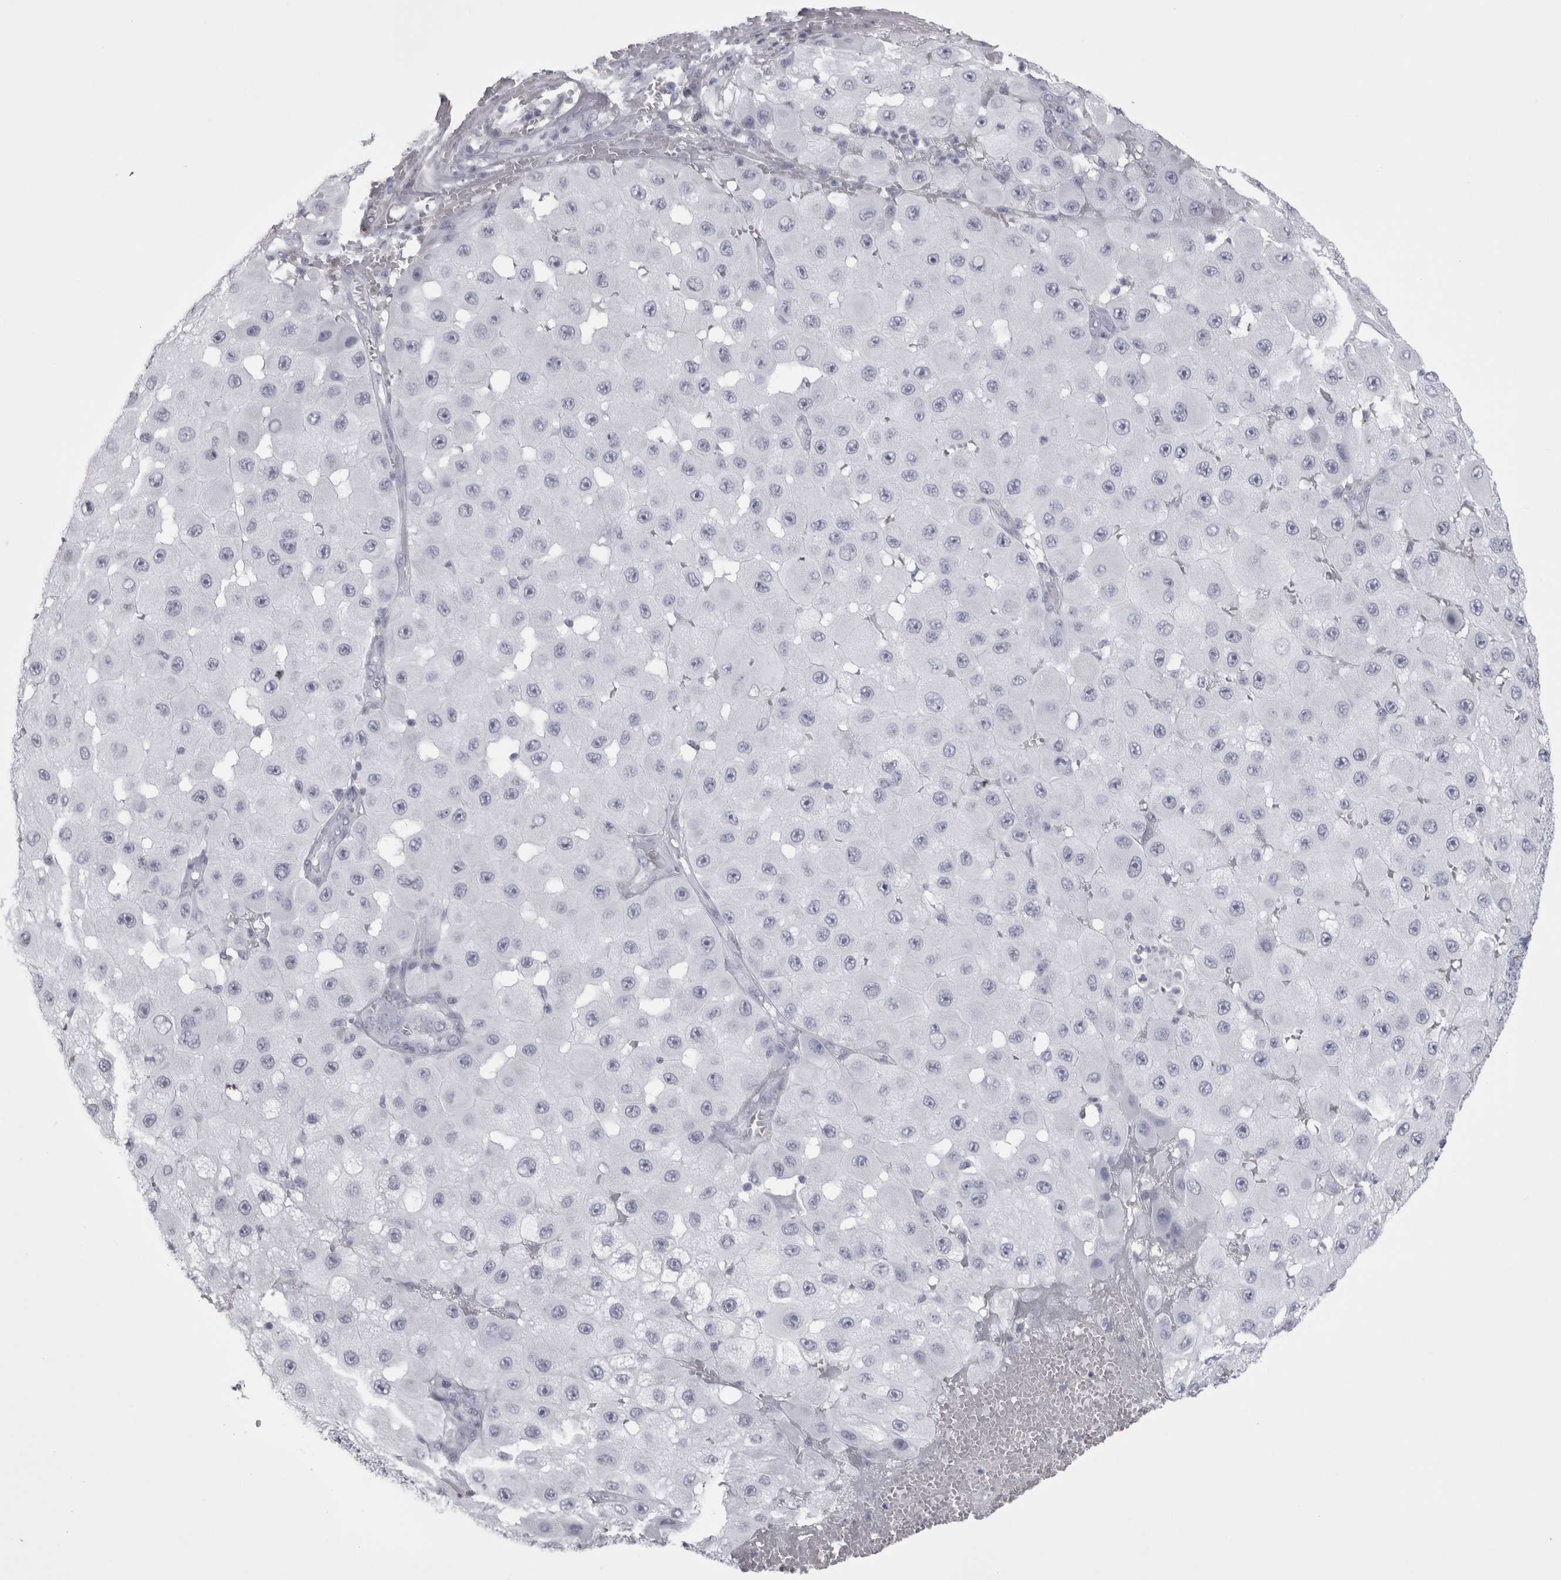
{"staining": {"intensity": "negative", "quantity": "none", "location": "none"}, "tissue": "melanoma", "cell_type": "Tumor cells", "image_type": "cancer", "snomed": [{"axis": "morphology", "description": "Malignant melanoma, NOS"}, {"axis": "topography", "description": "Skin"}], "caption": "The IHC micrograph has no significant staining in tumor cells of melanoma tissue.", "gene": "SKAP1", "patient": {"sex": "female", "age": 81}}